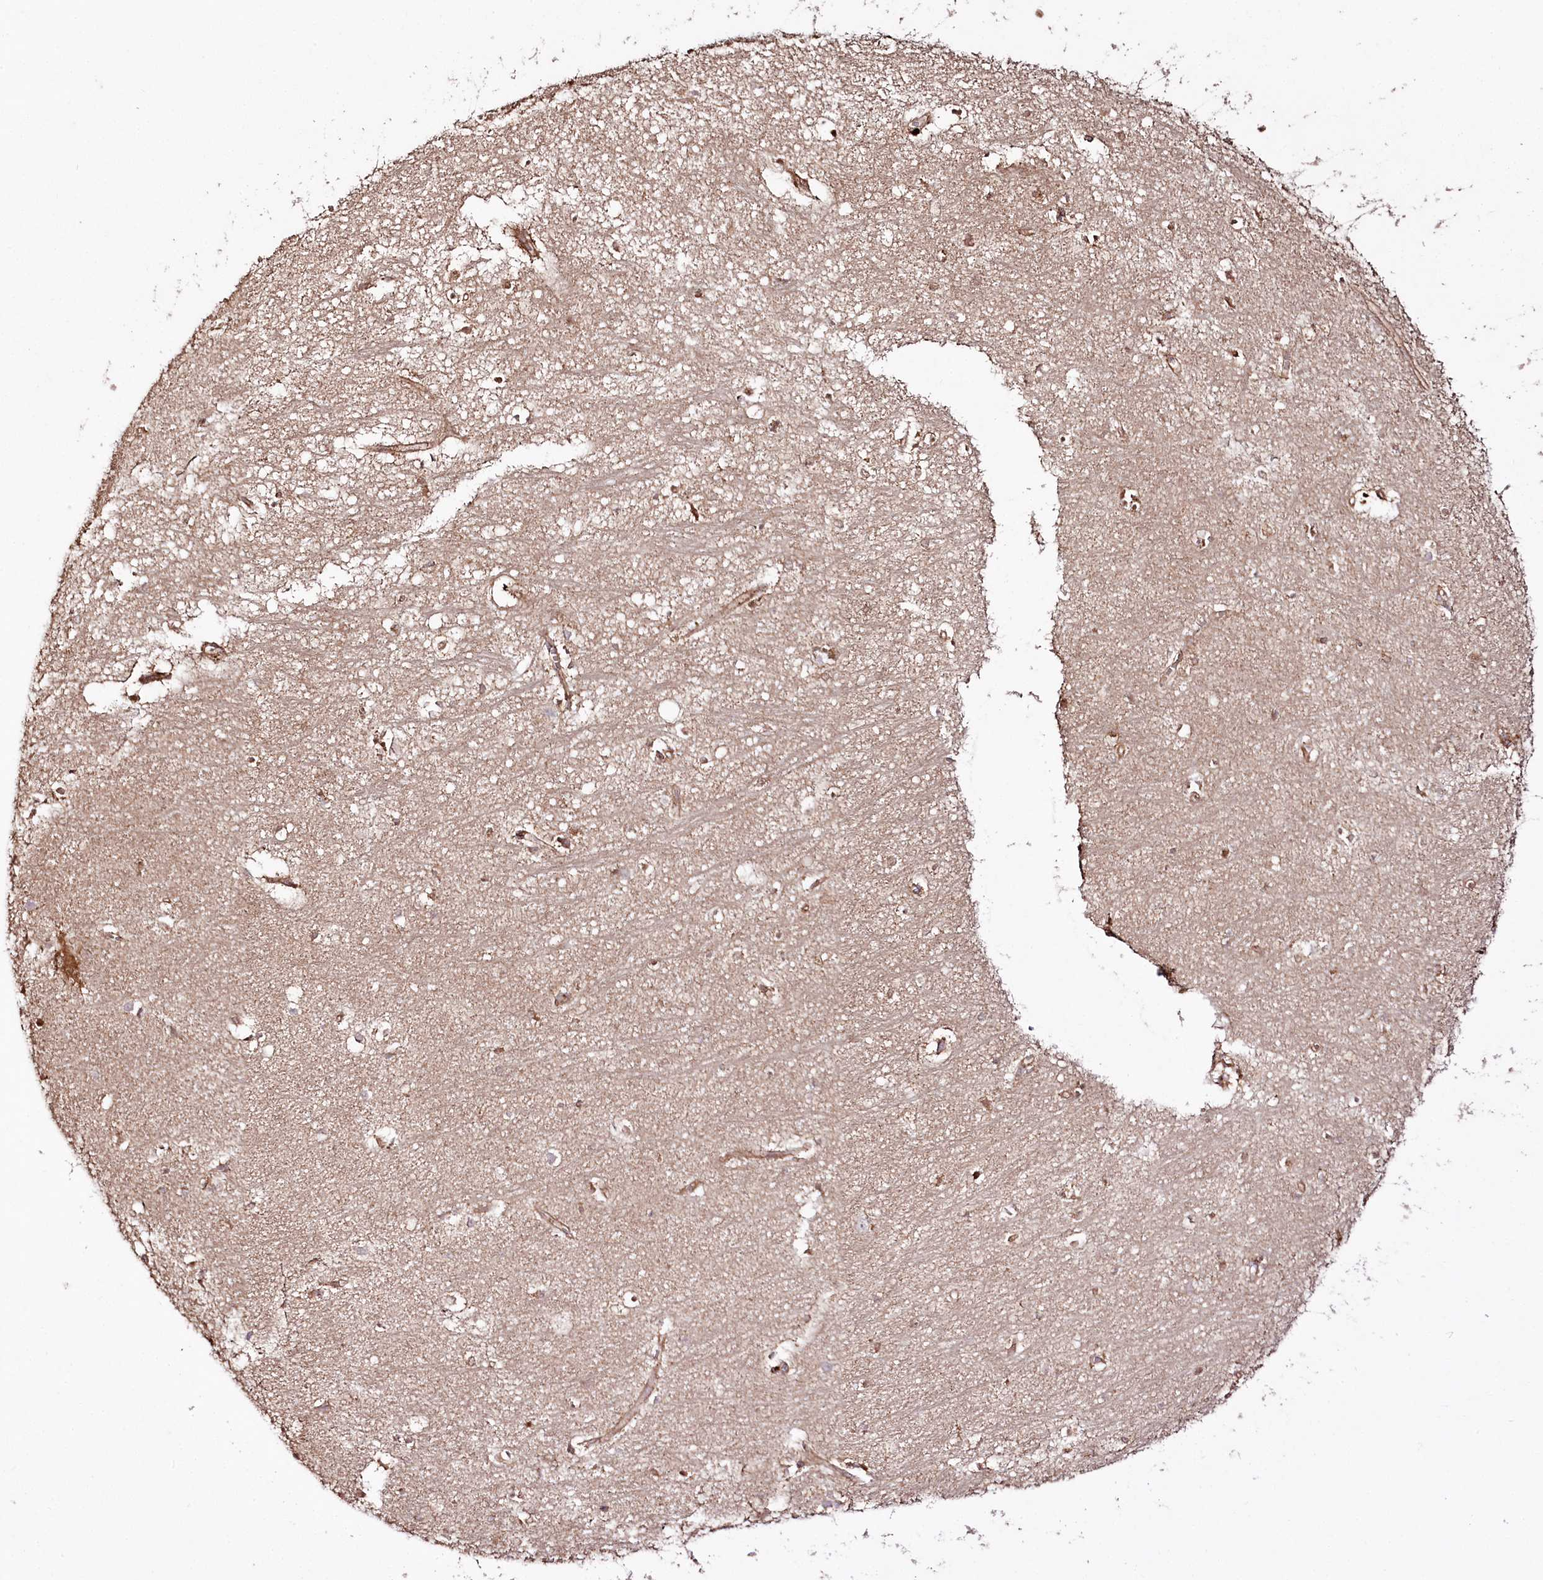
{"staining": {"intensity": "negative", "quantity": "none", "location": "none"}, "tissue": "hippocampus", "cell_type": "Glial cells", "image_type": "normal", "snomed": [{"axis": "morphology", "description": "Normal tissue, NOS"}, {"axis": "topography", "description": "Hippocampus"}], "caption": "A high-resolution image shows immunohistochemistry (IHC) staining of normal hippocampus, which exhibits no significant expression in glial cells. Nuclei are stained in blue.", "gene": "REXO2", "patient": {"sex": "female", "age": 64}}